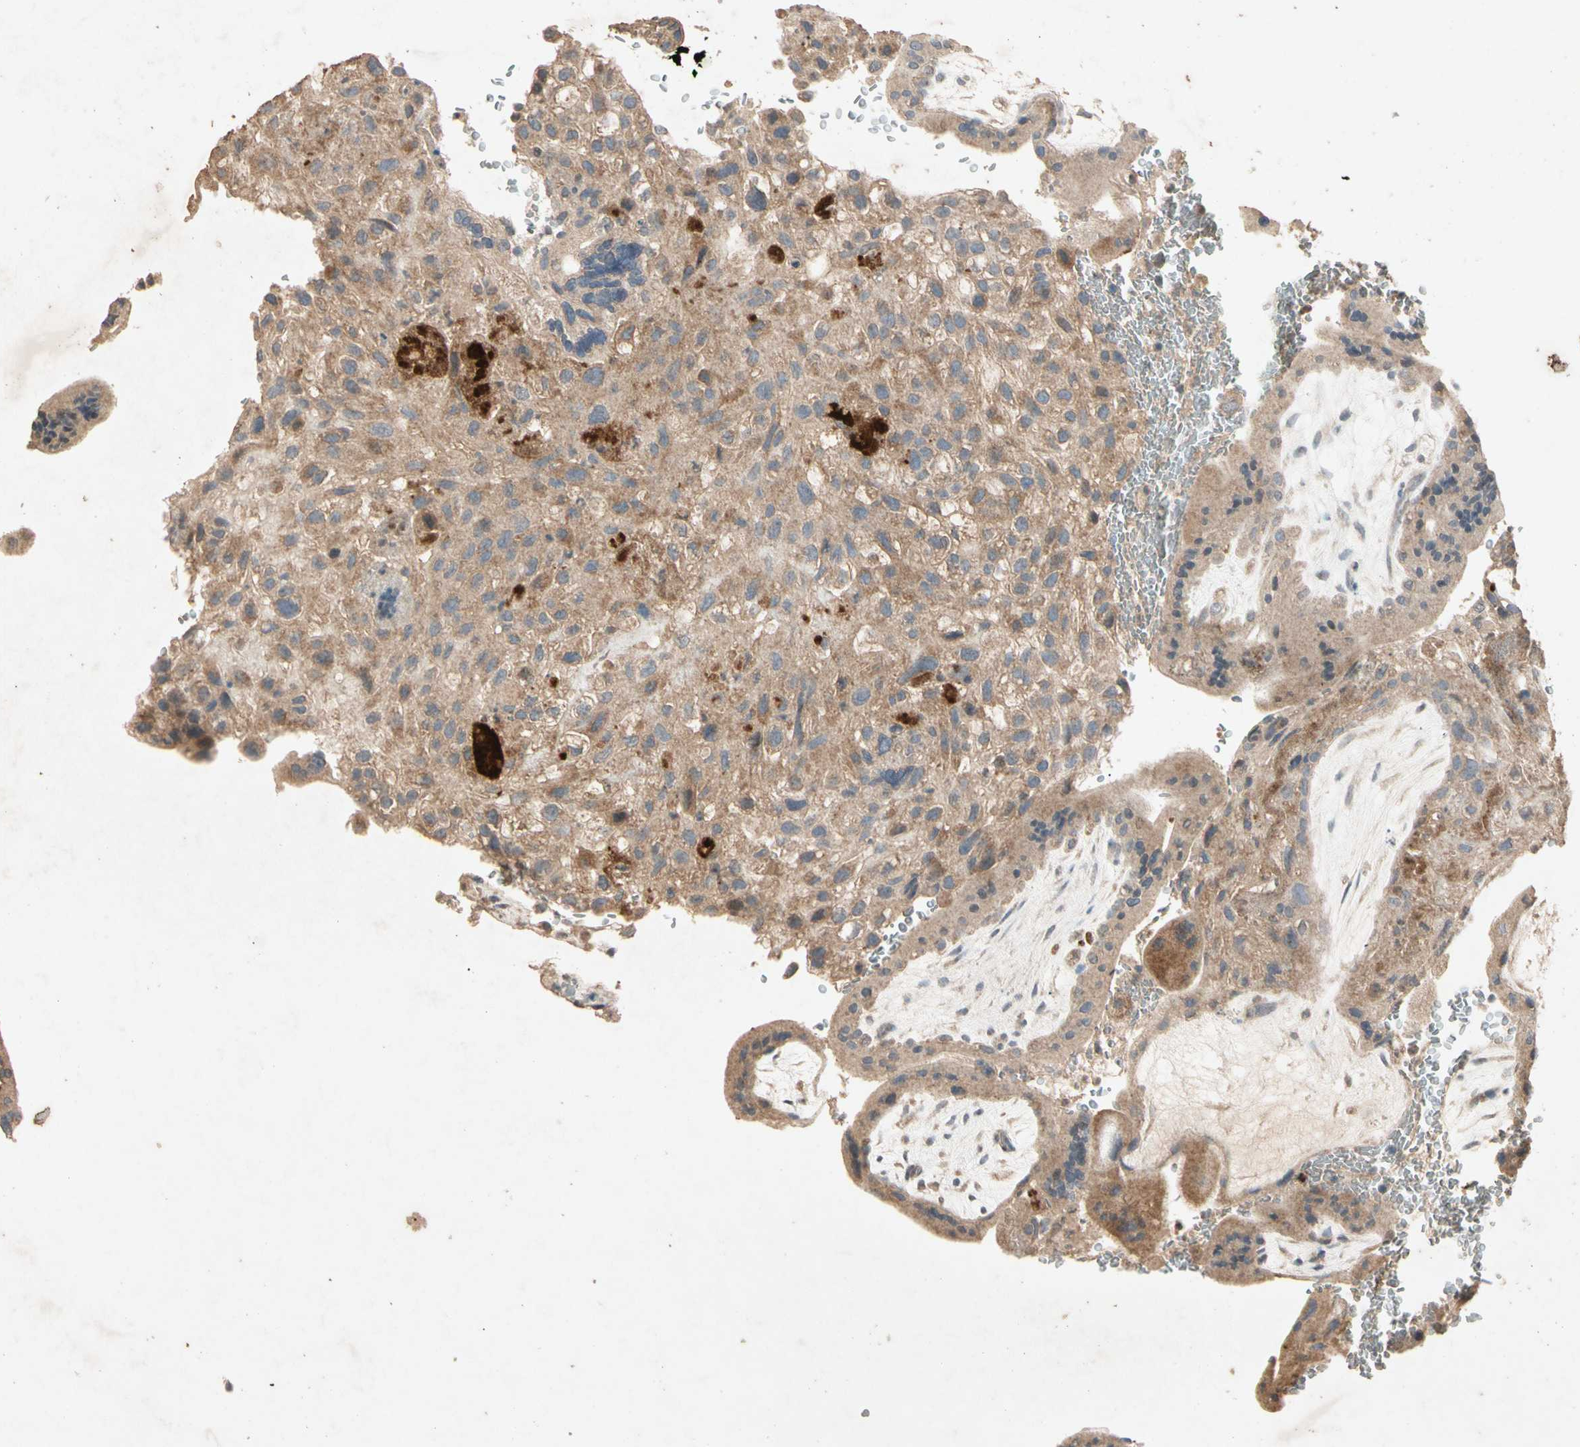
{"staining": {"intensity": "moderate", "quantity": ">75%", "location": "cytoplasmic/membranous"}, "tissue": "placenta", "cell_type": "Decidual cells", "image_type": "normal", "snomed": [{"axis": "morphology", "description": "Normal tissue, NOS"}, {"axis": "topography", "description": "Placenta"}], "caption": "An immunohistochemistry image of benign tissue is shown. Protein staining in brown labels moderate cytoplasmic/membranous positivity in placenta within decidual cells. Nuclei are stained in blue.", "gene": "GPLD1", "patient": {"sex": "female", "age": 35}}